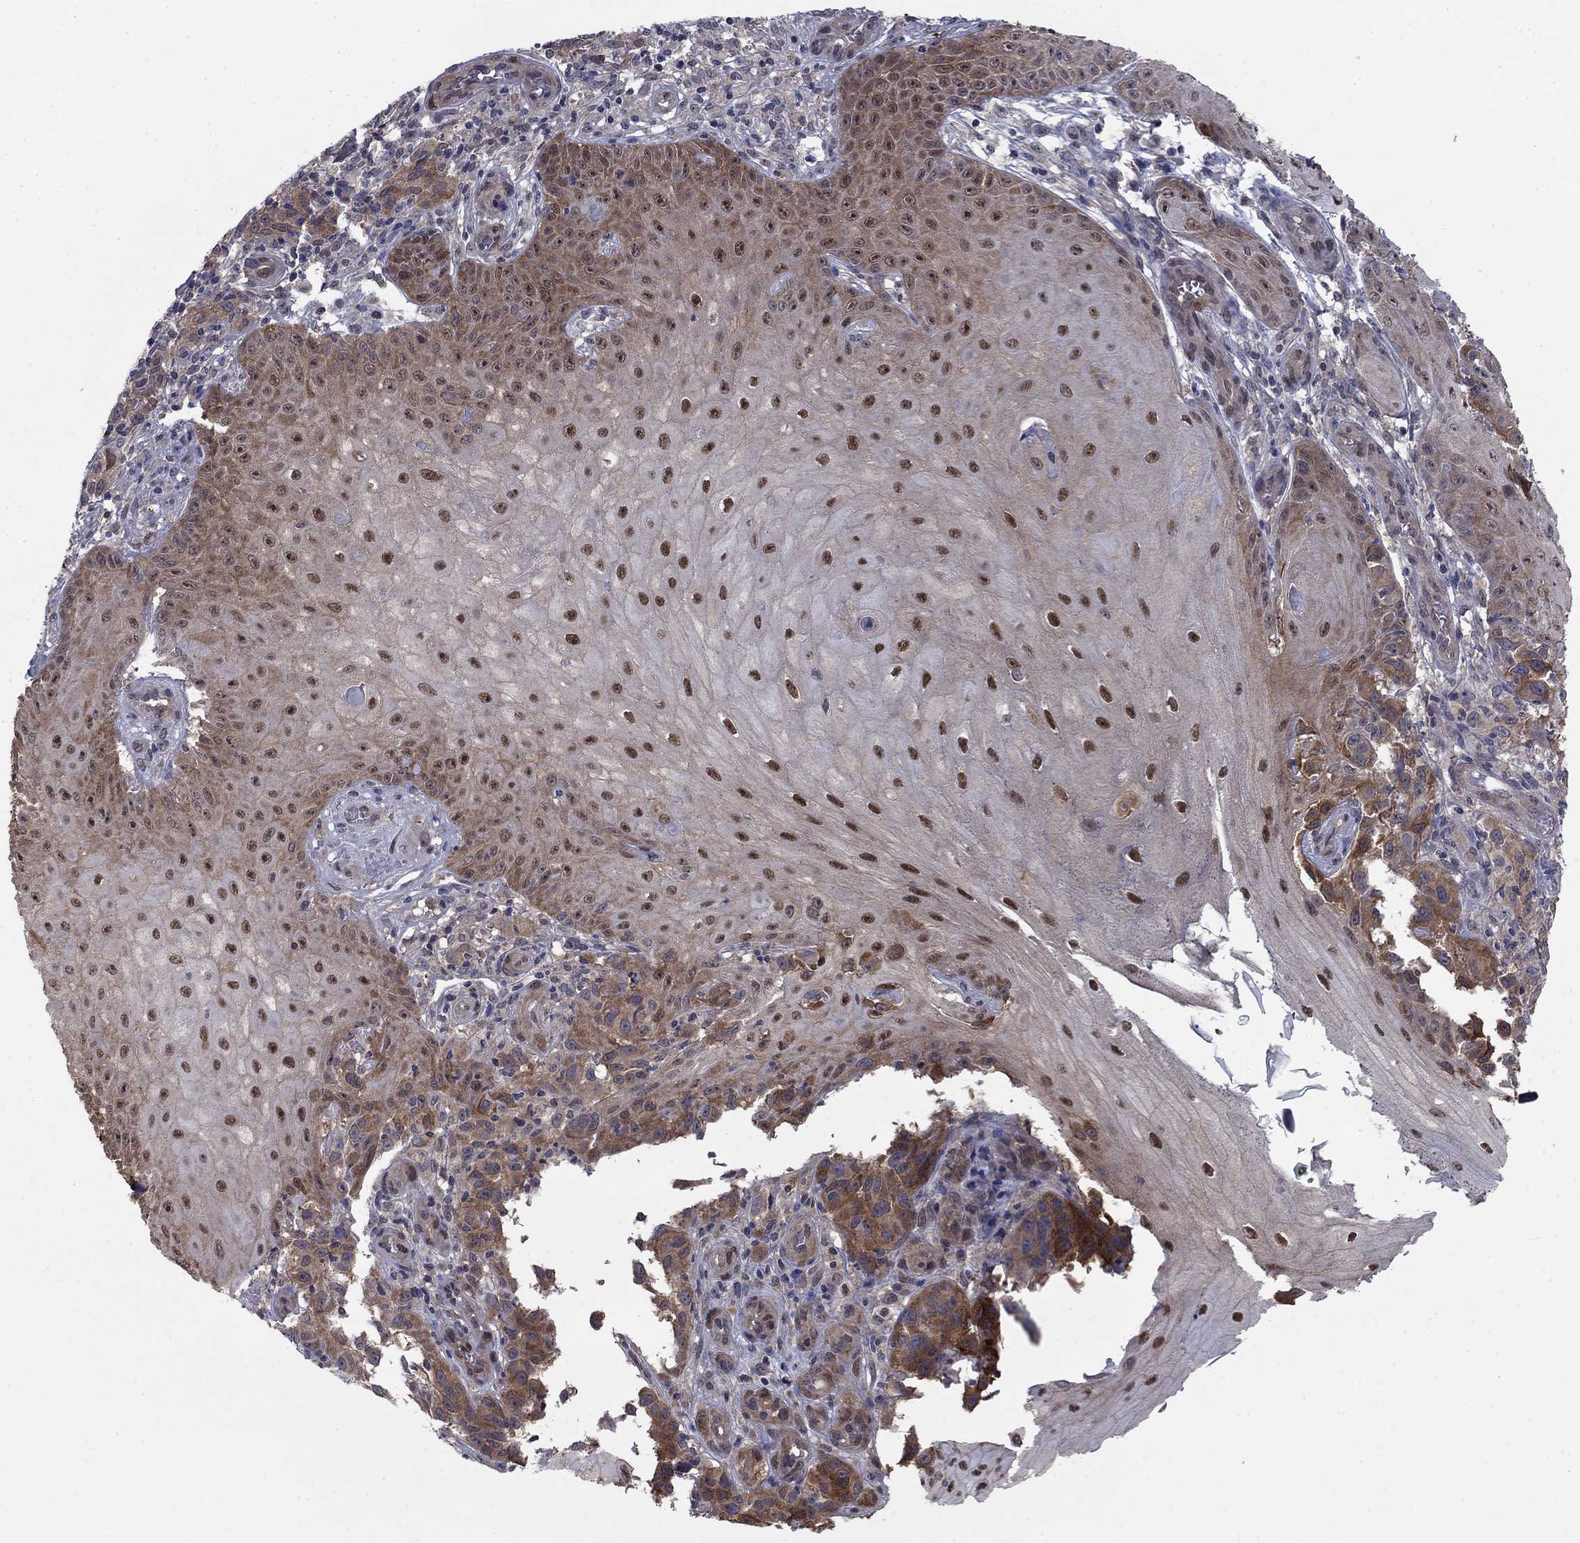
{"staining": {"intensity": "strong", "quantity": ">75%", "location": "nuclear"}, "tissue": "melanoma", "cell_type": "Tumor cells", "image_type": "cancer", "snomed": [{"axis": "morphology", "description": "Malignant melanoma, NOS"}, {"axis": "topography", "description": "Skin"}], "caption": "High-magnification brightfield microscopy of malignant melanoma stained with DAB (brown) and counterstained with hematoxylin (blue). tumor cells exhibit strong nuclear positivity is appreciated in about>75% of cells.", "gene": "FKBP4", "patient": {"sex": "female", "age": 53}}